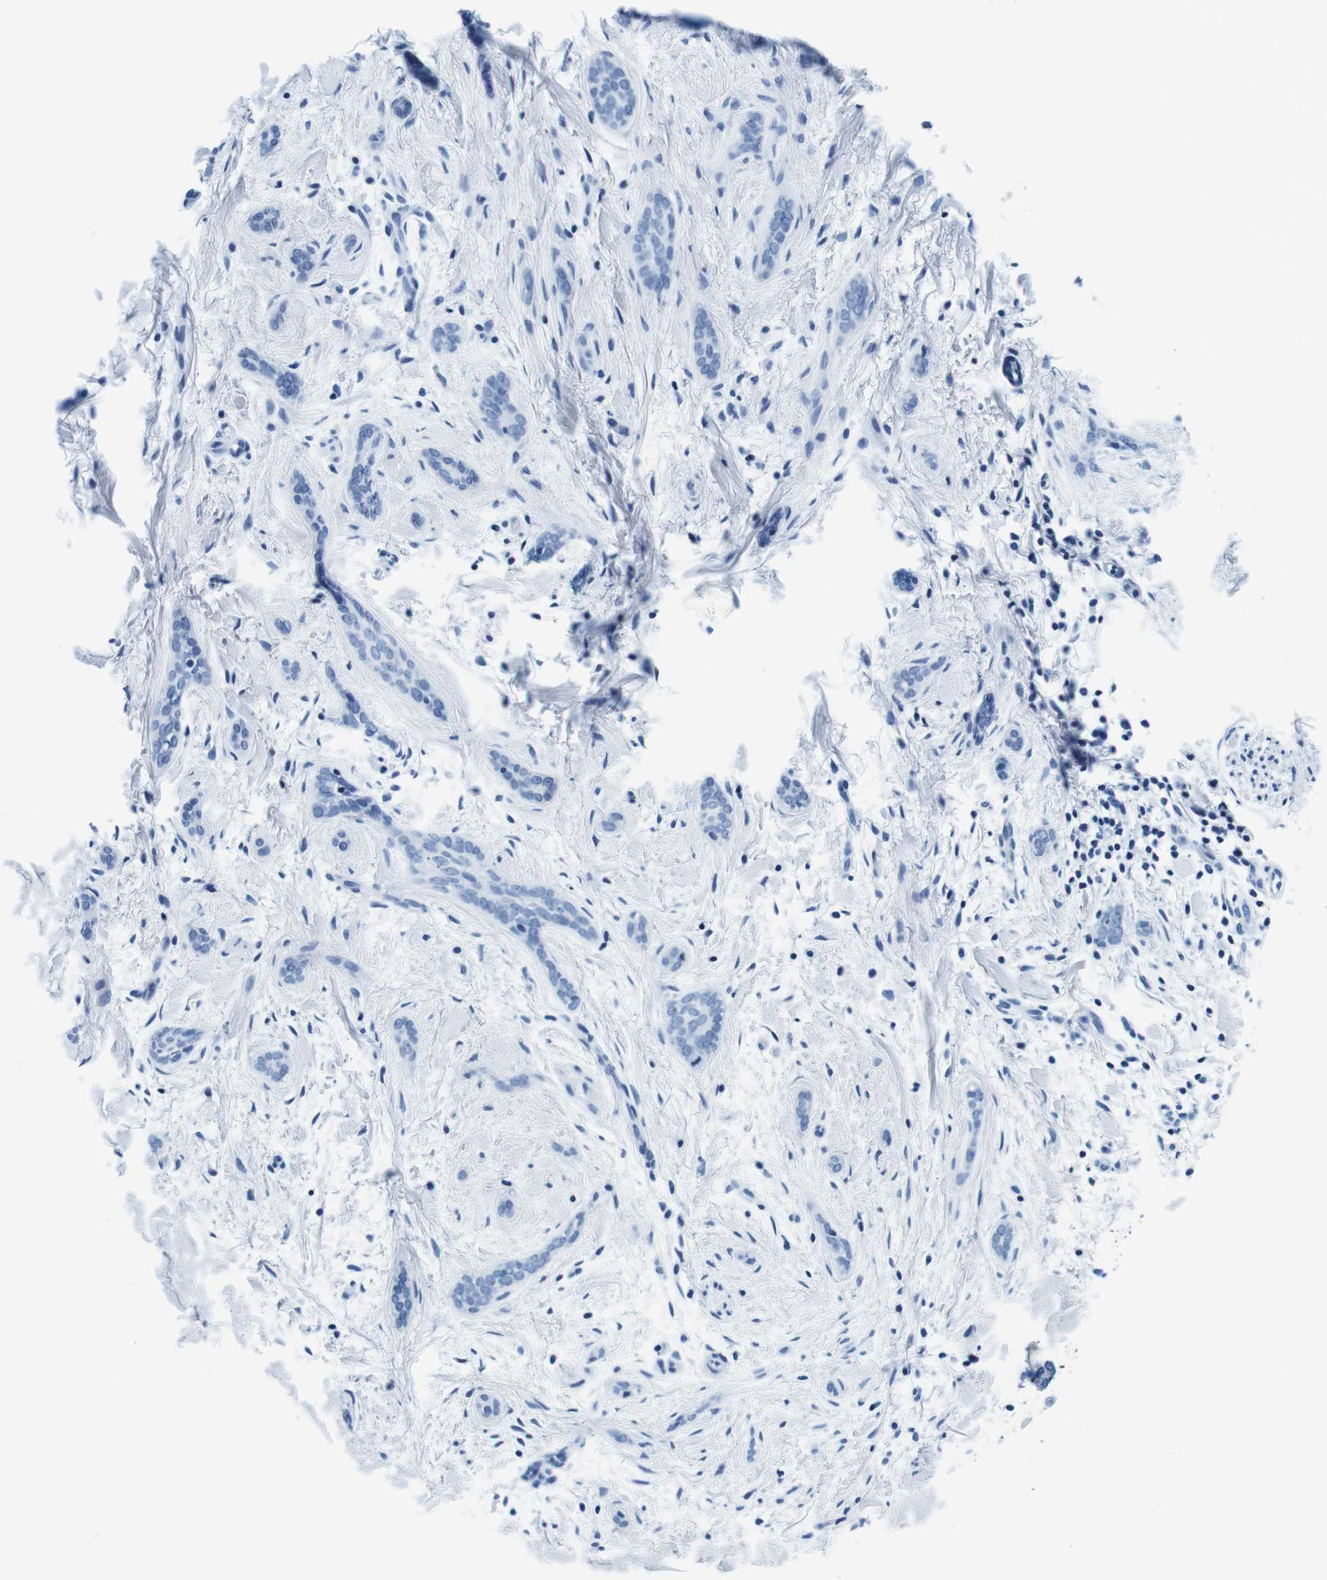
{"staining": {"intensity": "negative", "quantity": "none", "location": "none"}, "tissue": "skin cancer", "cell_type": "Tumor cells", "image_type": "cancer", "snomed": [{"axis": "morphology", "description": "Basal cell carcinoma"}, {"axis": "morphology", "description": "Adnexal tumor, benign"}, {"axis": "topography", "description": "Skin"}], "caption": "Skin basal cell carcinoma was stained to show a protein in brown. There is no significant staining in tumor cells.", "gene": "ELANE", "patient": {"sex": "female", "age": 42}}